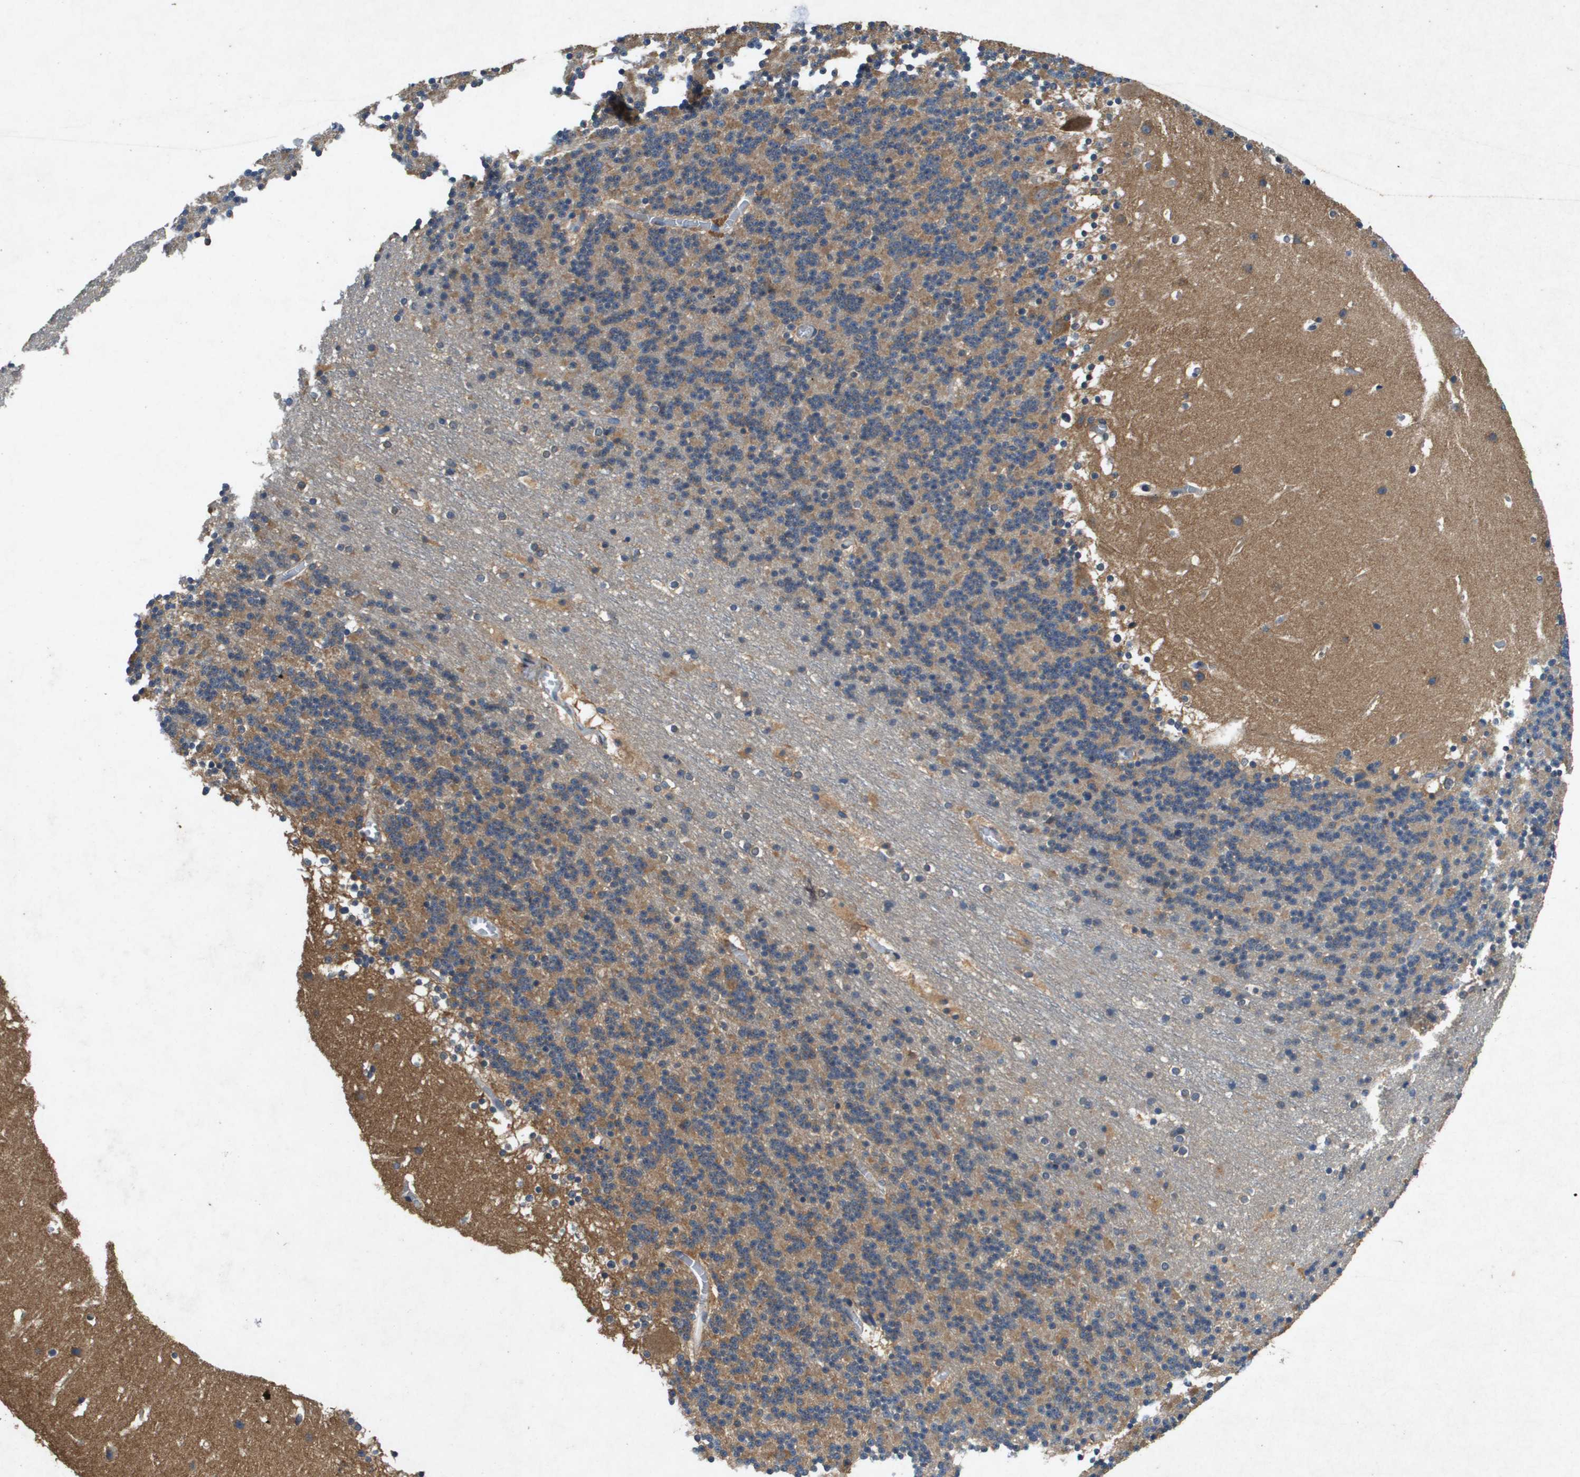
{"staining": {"intensity": "moderate", "quantity": "25%-75%", "location": "cytoplasmic/membranous"}, "tissue": "cerebellum", "cell_type": "Cells in granular layer", "image_type": "normal", "snomed": [{"axis": "morphology", "description": "Normal tissue, NOS"}, {"axis": "topography", "description": "Cerebellum"}], "caption": "Protein expression analysis of benign cerebellum shows moderate cytoplasmic/membranous staining in about 25%-75% of cells in granular layer. The staining was performed using DAB (3,3'-diaminobenzidine) to visualize the protein expression in brown, while the nuclei were stained in blue with hematoxylin (Magnification: 20x).", "gene": "PTPRT", "patient": {"sex": "male", "age": 45}}